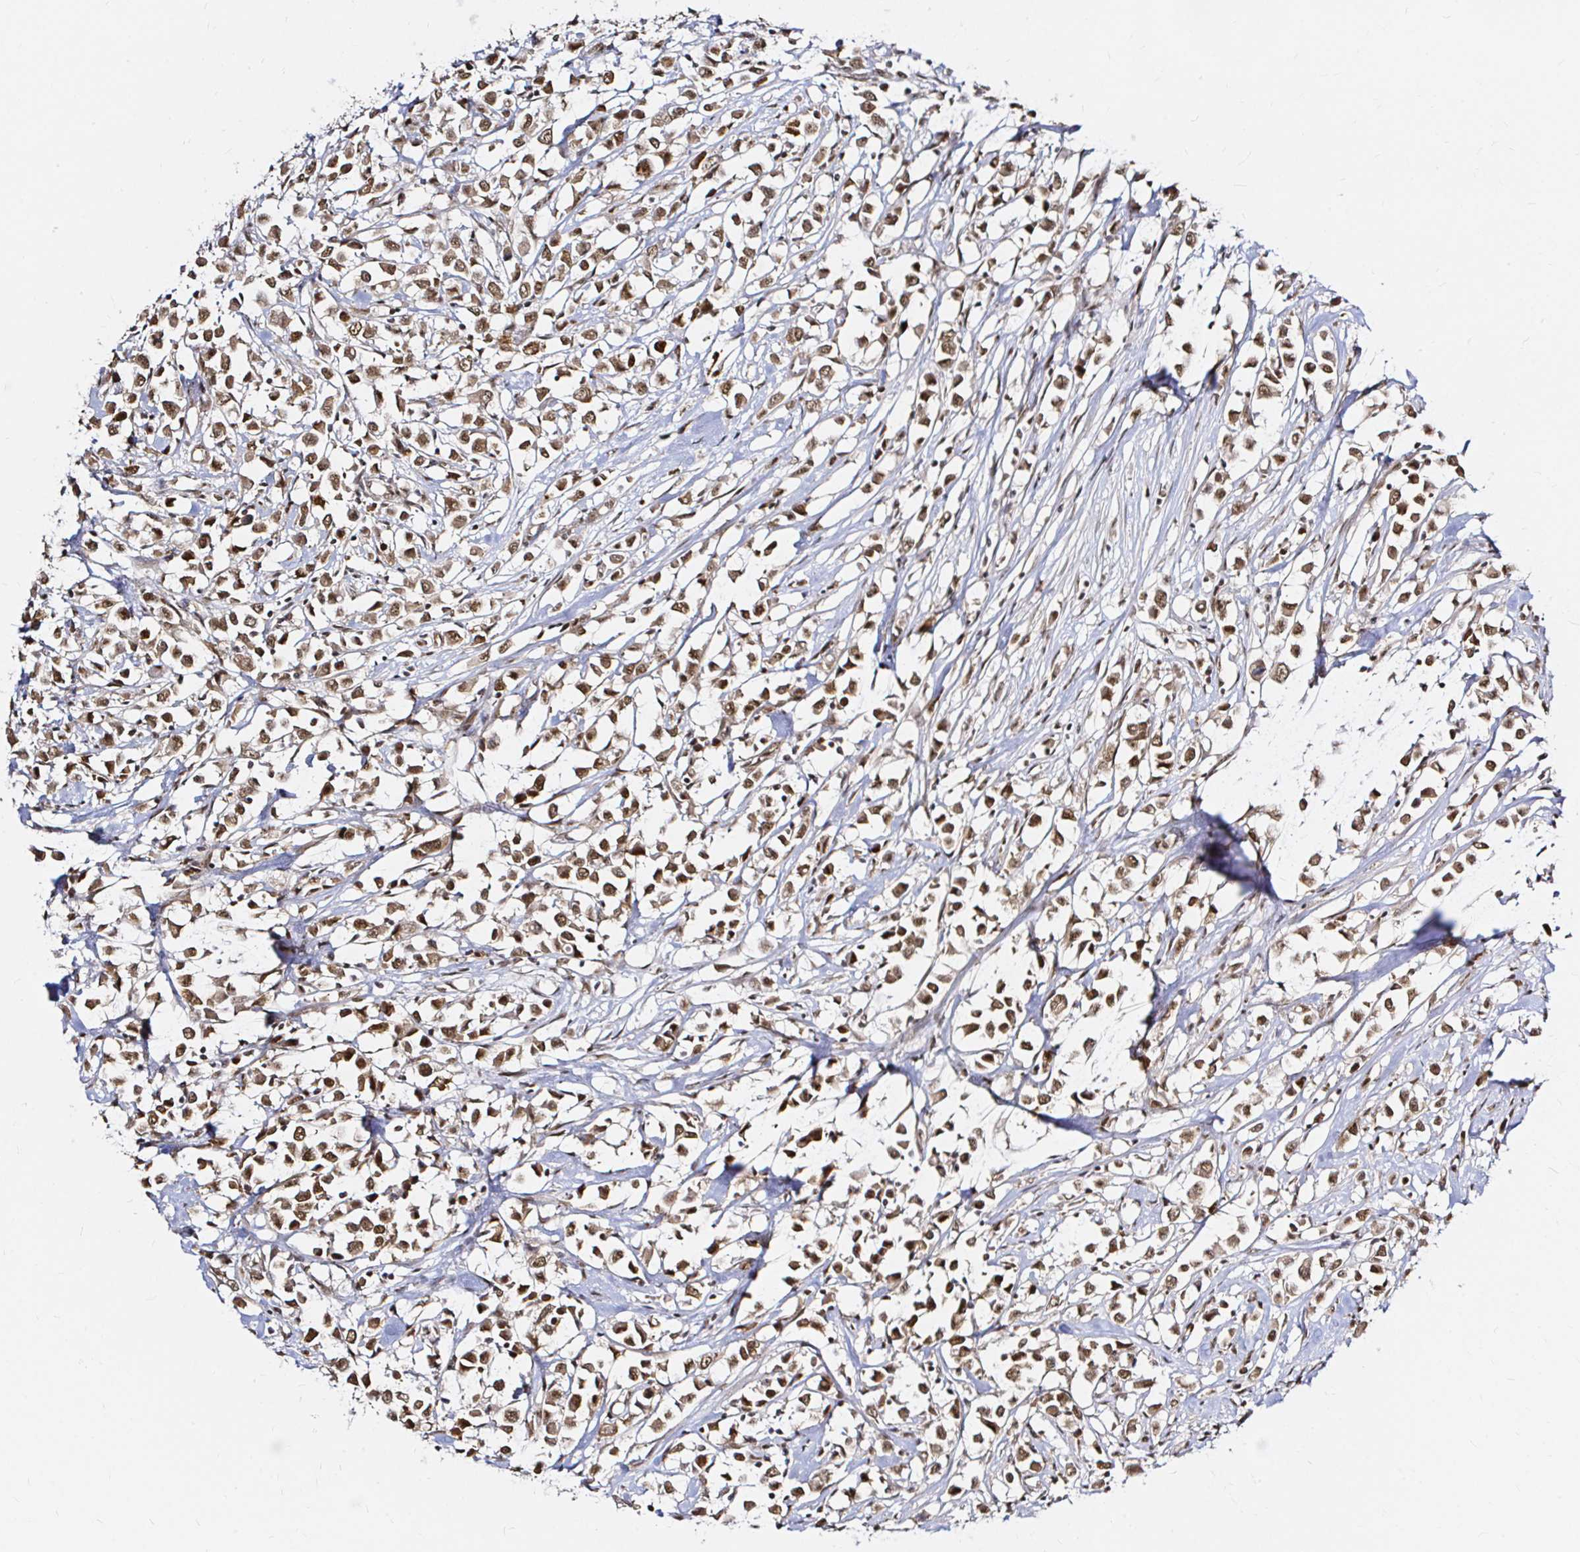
{"staining": {"intensity": "moderate", "quantity": ">75%", "location": "nuclear"}, "tissue": "breast cancer", "cell_type": "Tumor cells", "image_type": "cancer", "snomed": [{"axis": "morphology", "description": "Duct carcinoma"}, {"axis": "topography", "description": "Breast"}], "caption": "Intraductal carcinoma (breast) stained with a protein marker shows moderate staining in tumor cells.", "gene": "SNRPC", "patient": {"sex": "female", "age": 61}}